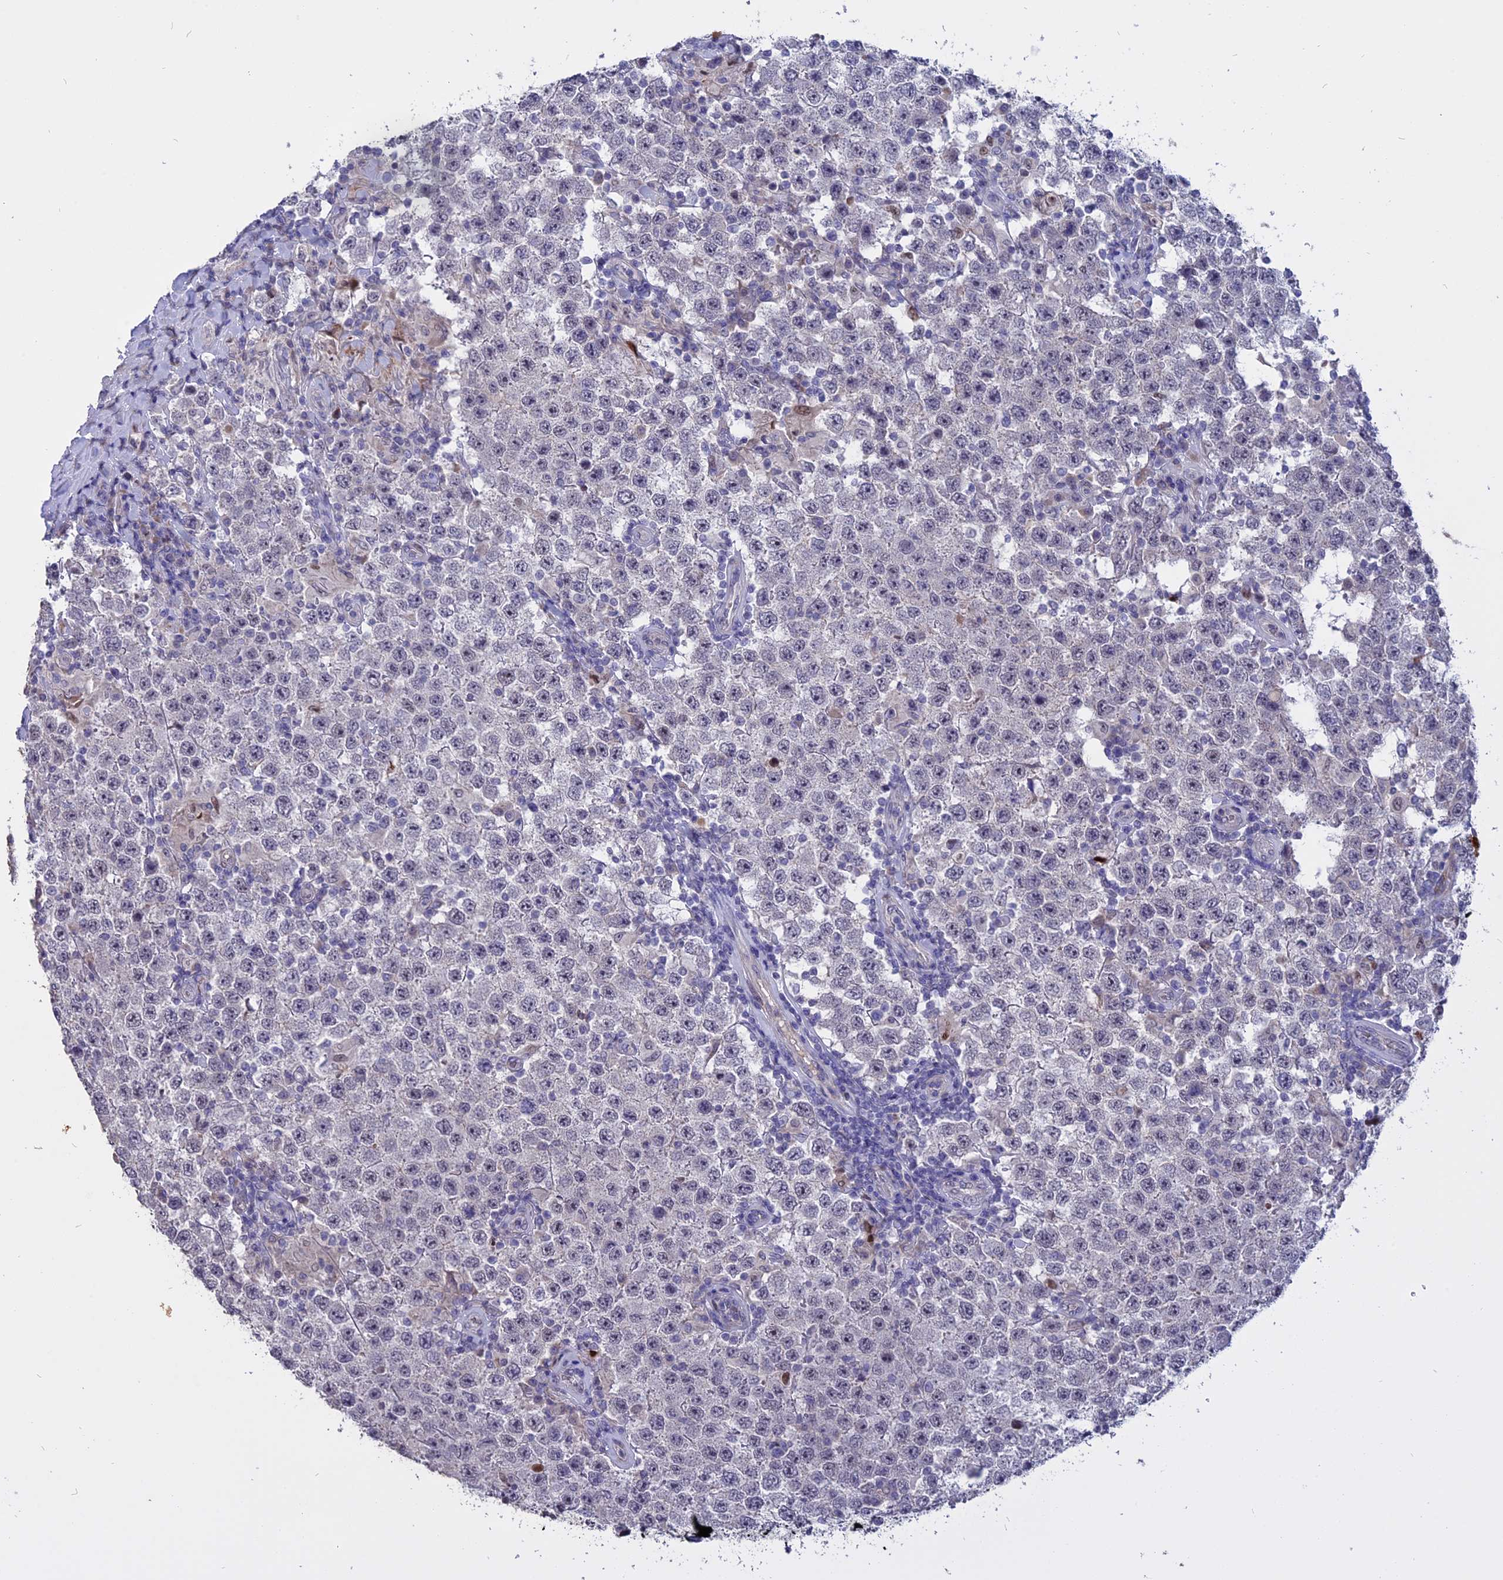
{"staining": {"intensity": "negative", "quantity": "none", "location": "none"}, "tissue": "testis cancer", "cell_type": "Tumor cells", "image_type": "cancer", "snomed": [{"axis": "morphology", "description": "Normal tissue, NOS"}, {"axis": "morphology", "description": "Urothelial carcinoma, High grade"}, {"axis": "morphology", "description": "Seminoma, NOS"}, {"axis": "morphology", "description": "Carcinoma, Embryonal, NOS"}, {"axis": "topography", "description": "Urinary bladder"}, {"axis": "topography", "description": "Testis"}], "caption": "Human seminoma (testis) stained for a protein using immunohistochemistry (IHC) reveals no expression in tumor cells.", "gene": "TMEM263", "patient": {"sex": "male", "age": 41}}